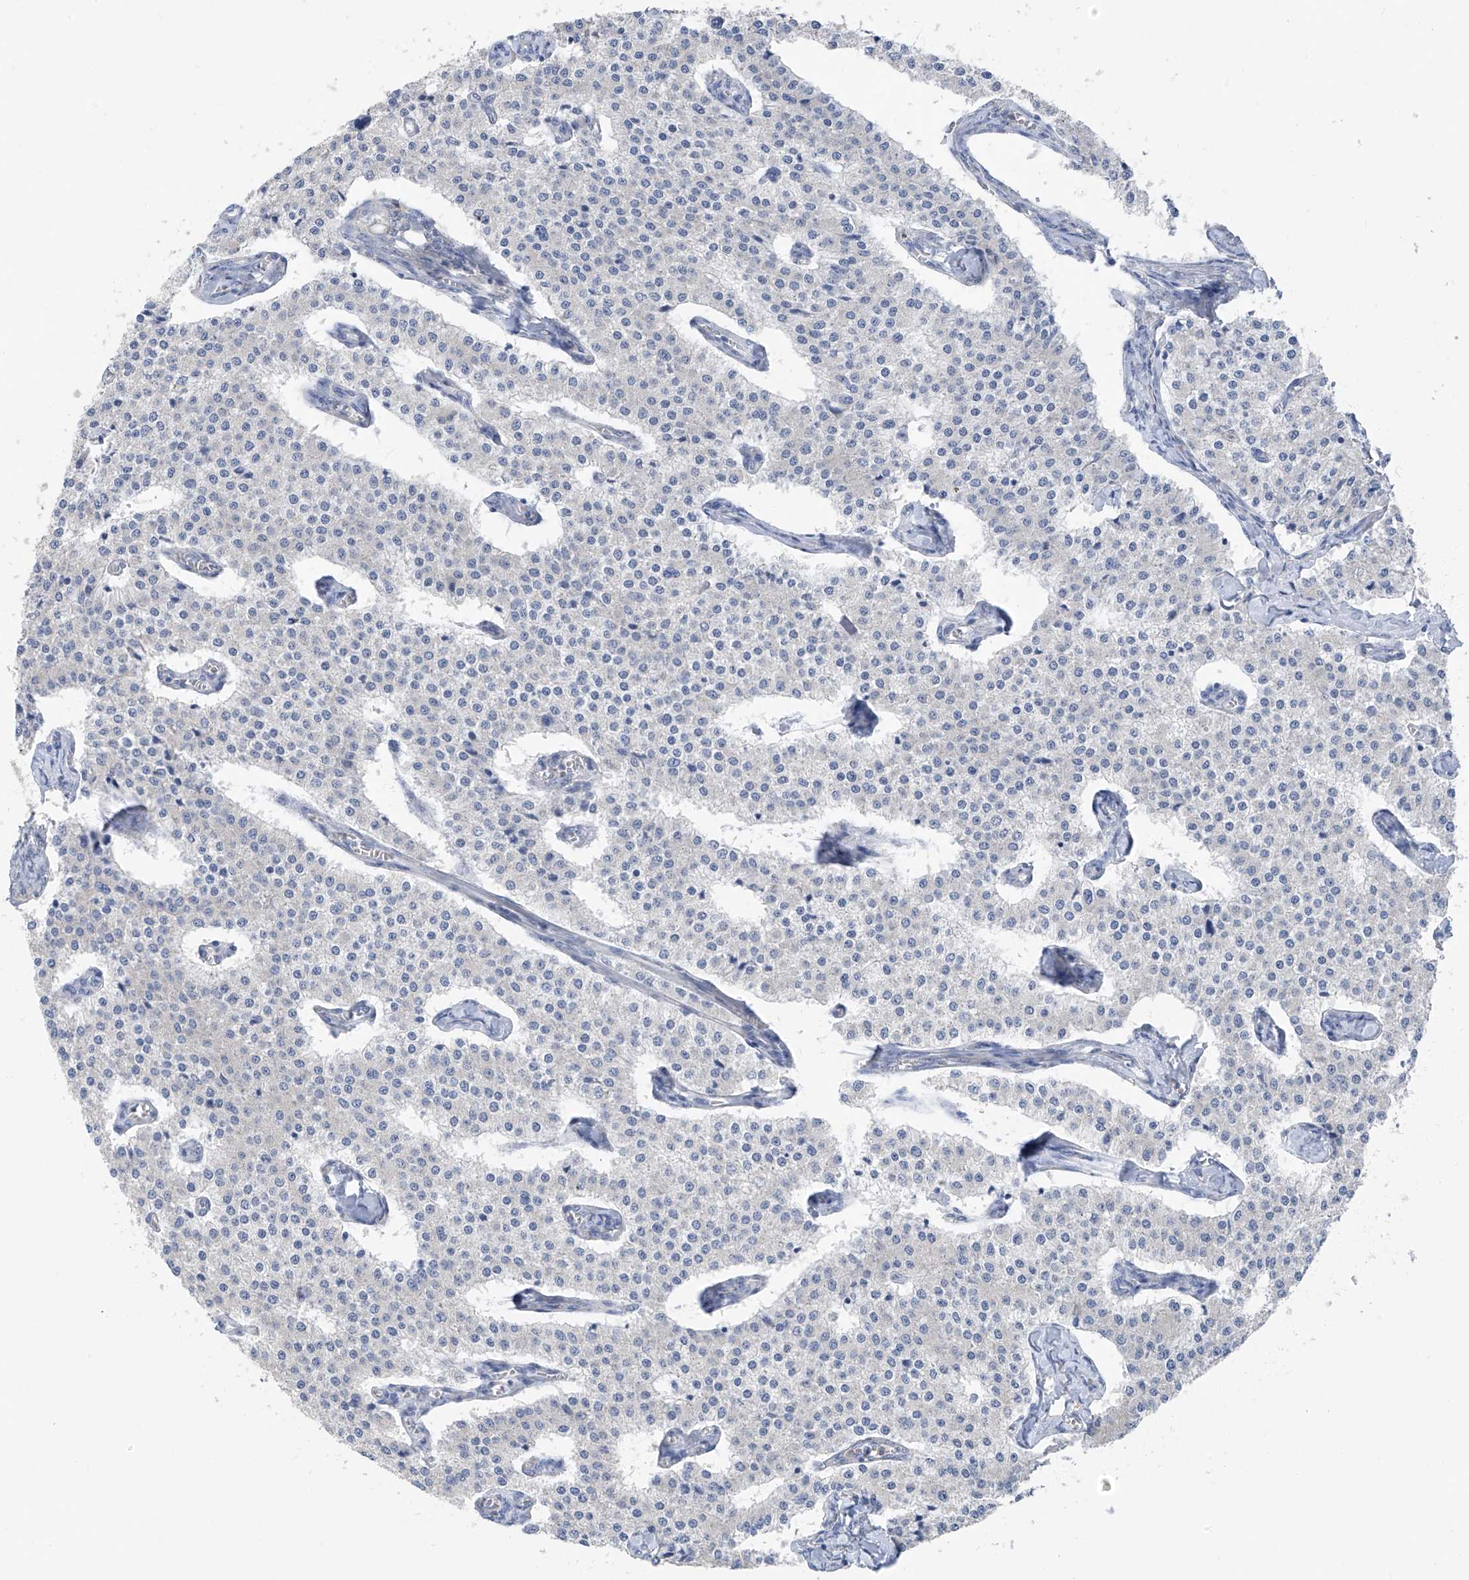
{"staining": {"intensity": "negative", "quantity": "none", "location": "none"}, "tissue": "carcinoid", "cell_type": "Tumor cells", "image_type": "cancer", "snomed": [{"axis": "morphology", "description": "Carcinoid, malignant, NOS"}, {"axis": "topography", "description": "Colon"}], "caption": "IHC image of neoplastic tissue: human carcinoid stained with DAB demonstrates no significant protein staining in tumor cells.", "gene": "RPL4", "patient": {"sex": "female", "age": 52}}